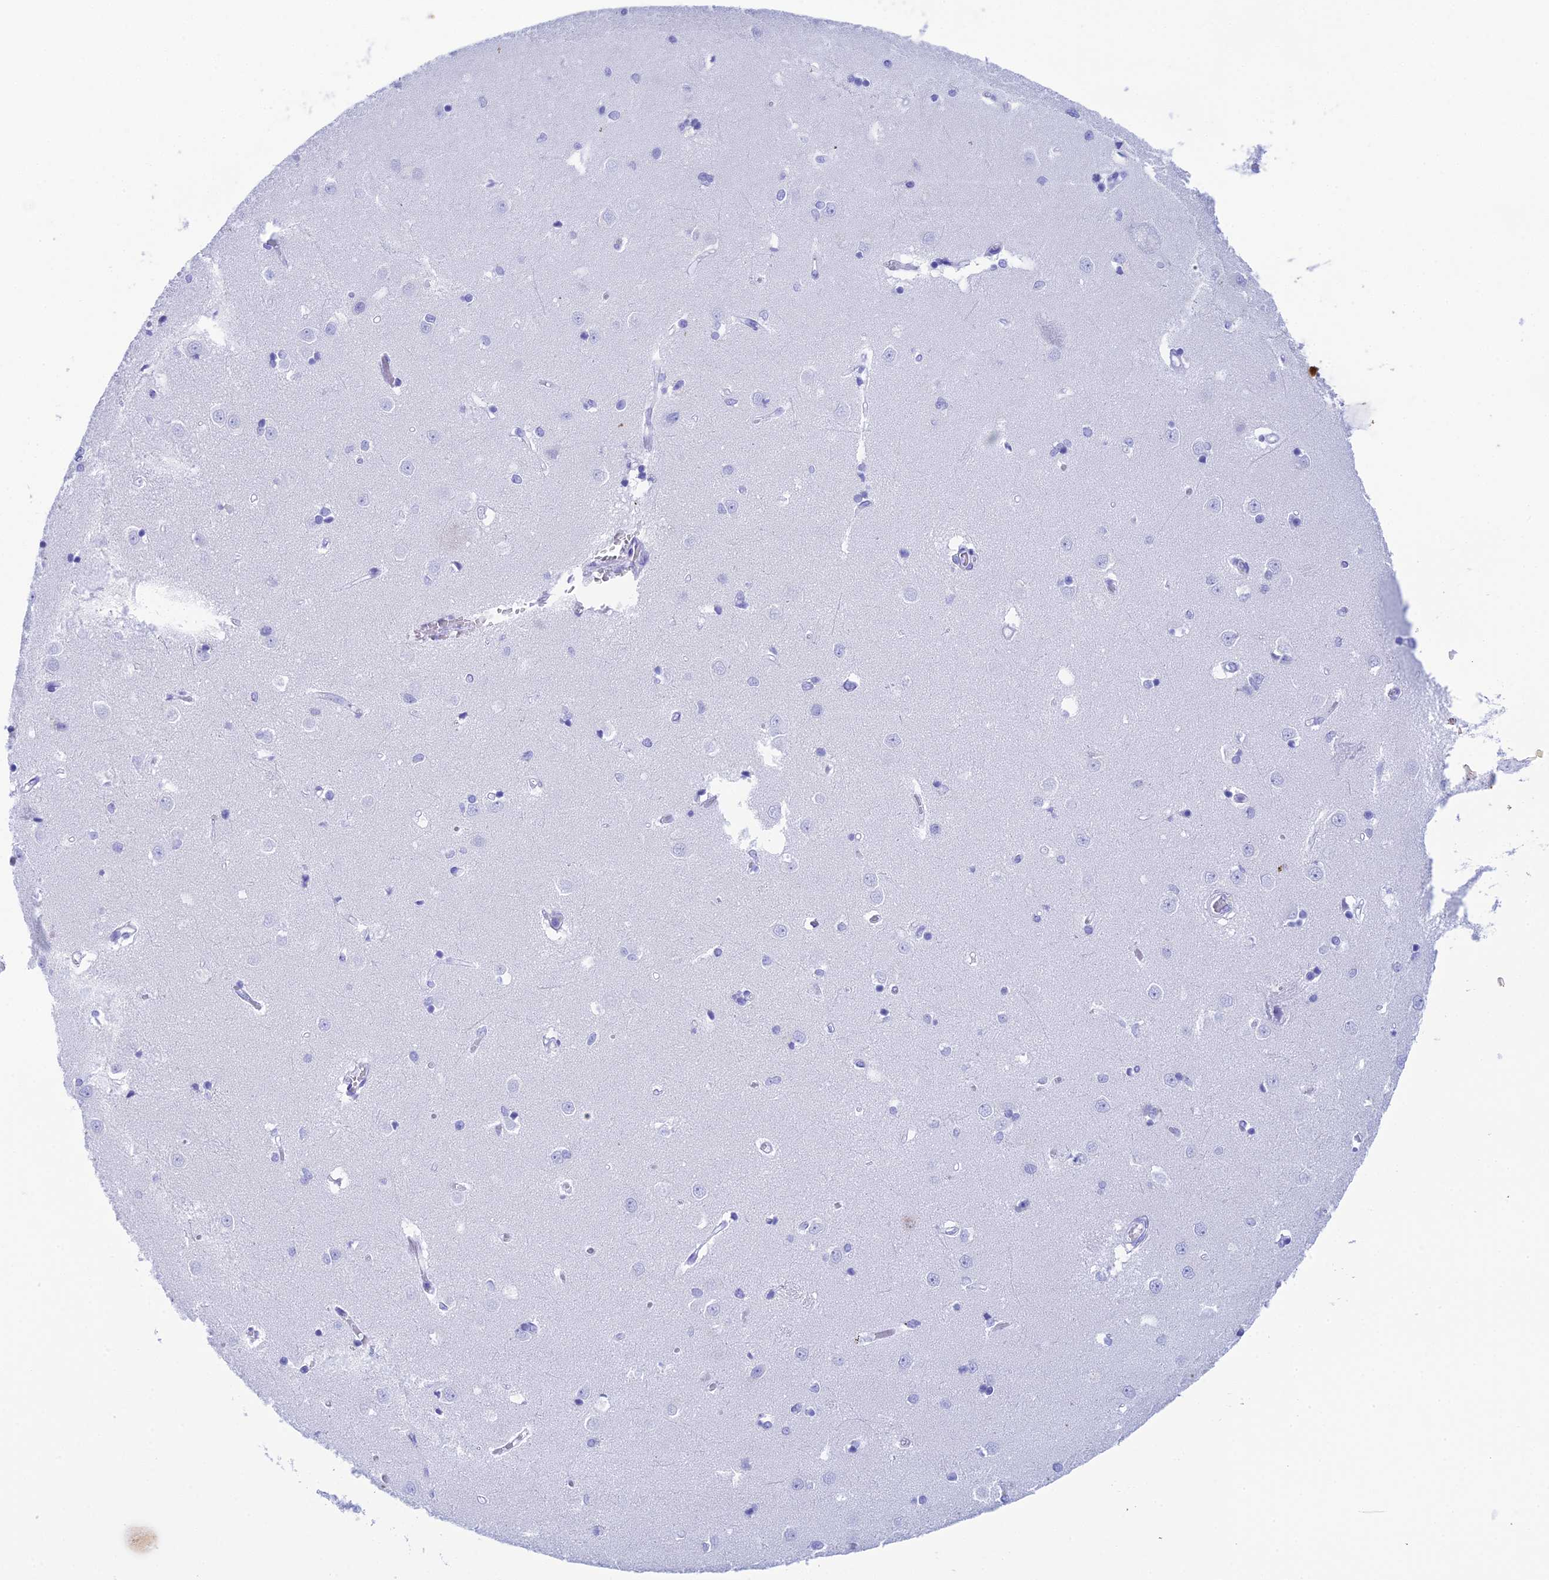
{"staining": {"intensity": "negative", "quantity": "none", "location": "none"}, "tissue": "caudate", "cell_type": "Glial cells", "image_type": "normal", "snomed": [{"axis": "morphology", "description": "Normal tissue, NOS"}, {"axis": "topography", "description": "Lateral ventricle wall"}], "caption": "A high-resolution micrograph shows IHC staining of normal caudate, which reveals no significant positivity in glial cells. (Immunohistochemistry, brightfield microscopy, high magnification).", "gene": "REG1A", "patient": {"sex": "male", "age": 37}}